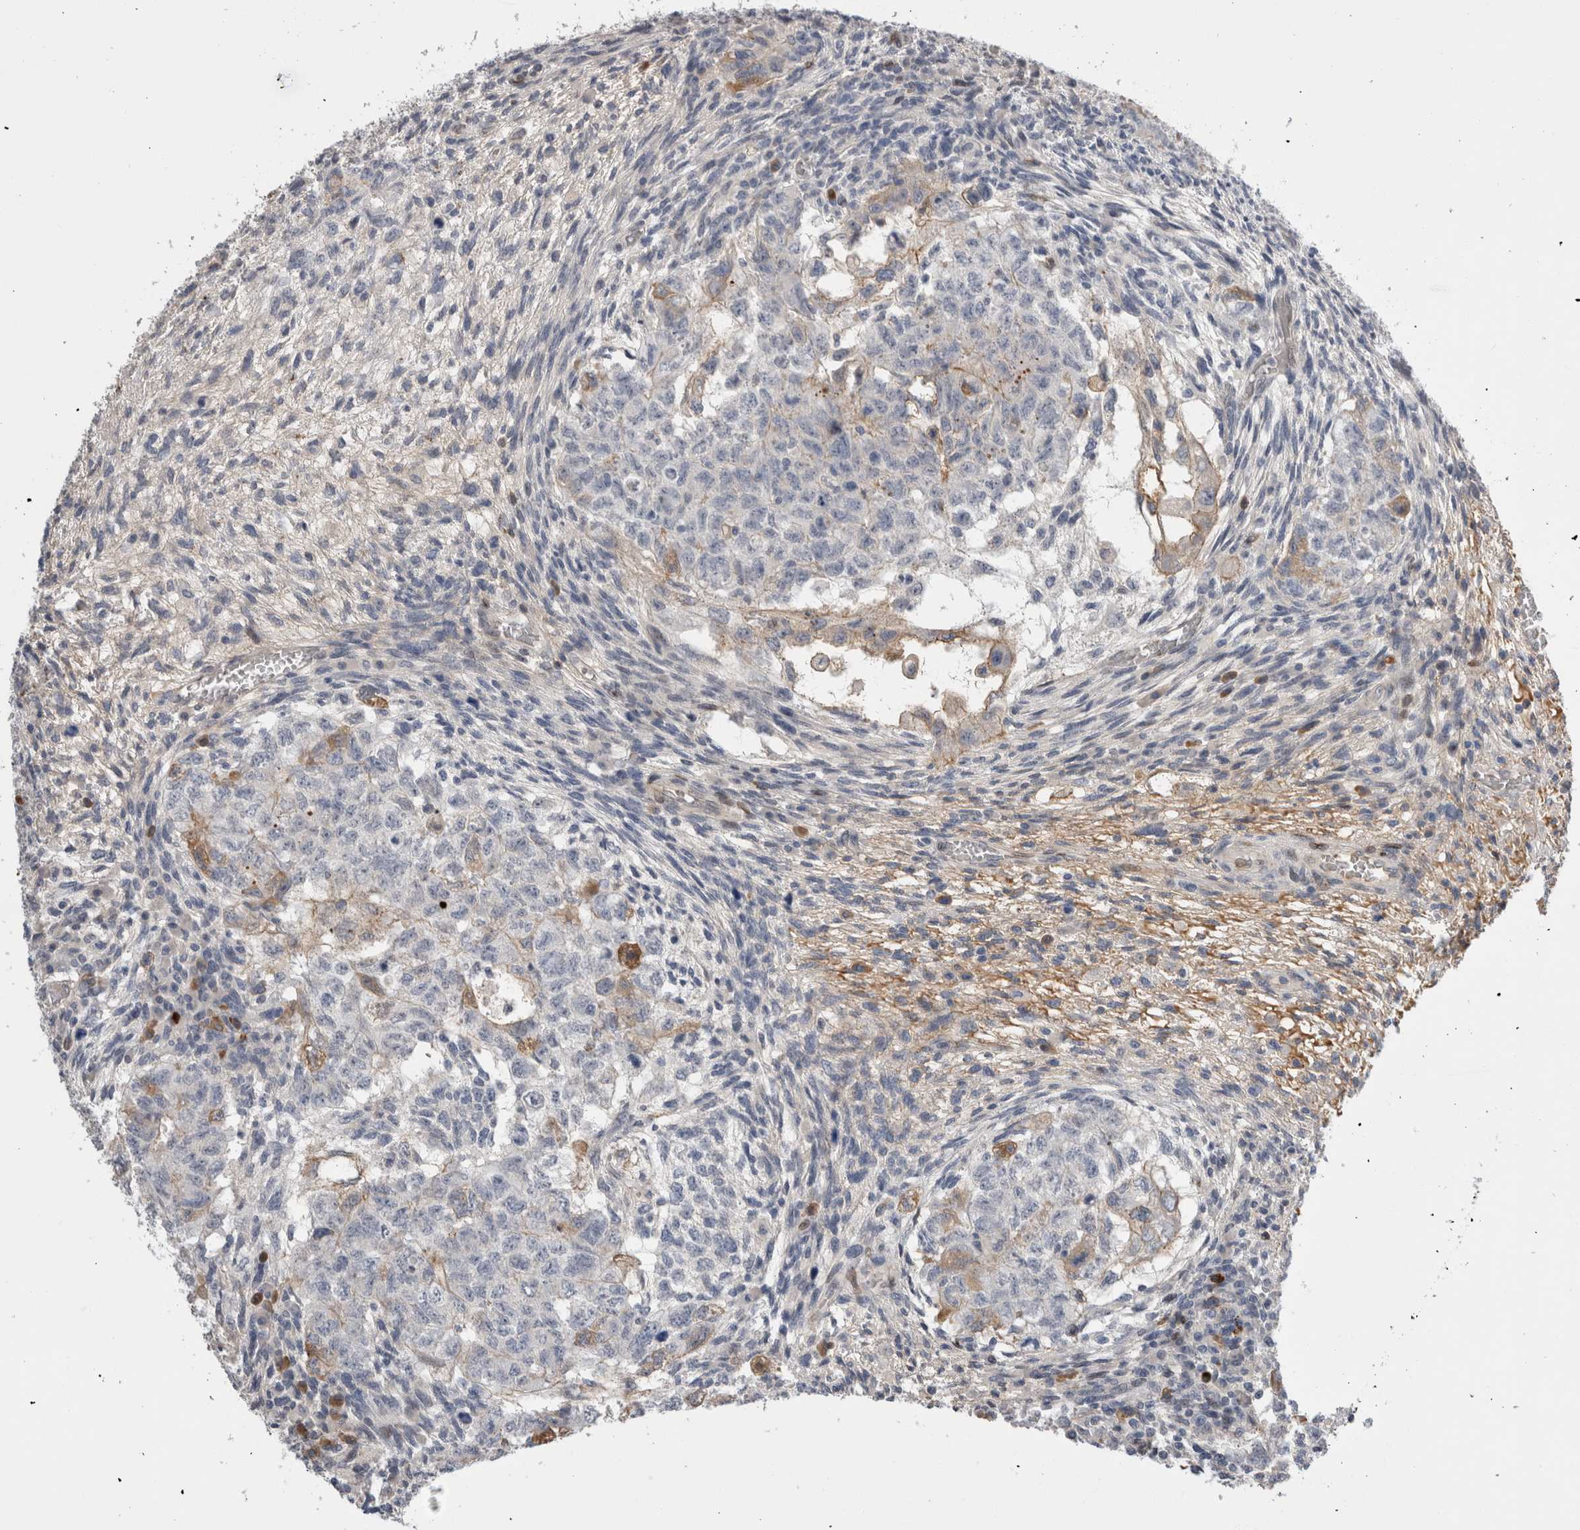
{"staining": {"intensity": "negative", "quantity": "none", "location": "none"}, "tissue": "testis cancer", "cell_type": "Tumor cells", "image_type": "cancer", "snomed": [{"axis": "morphology", "description": "Normal tissue, NOS"}, {"axis": "morphology", "description": "Carcinoma, Embryonal, NOS"}, {"axis": "topography", "description": "Testis"}], "caption": "The histopathology image demonstrates no significant positivity in tumor cells of embryonal carcinoma (testis). (DAB IHC, high magnification).", "gene": "DMTN", "patient": {"sex": "male", "age": 36}}